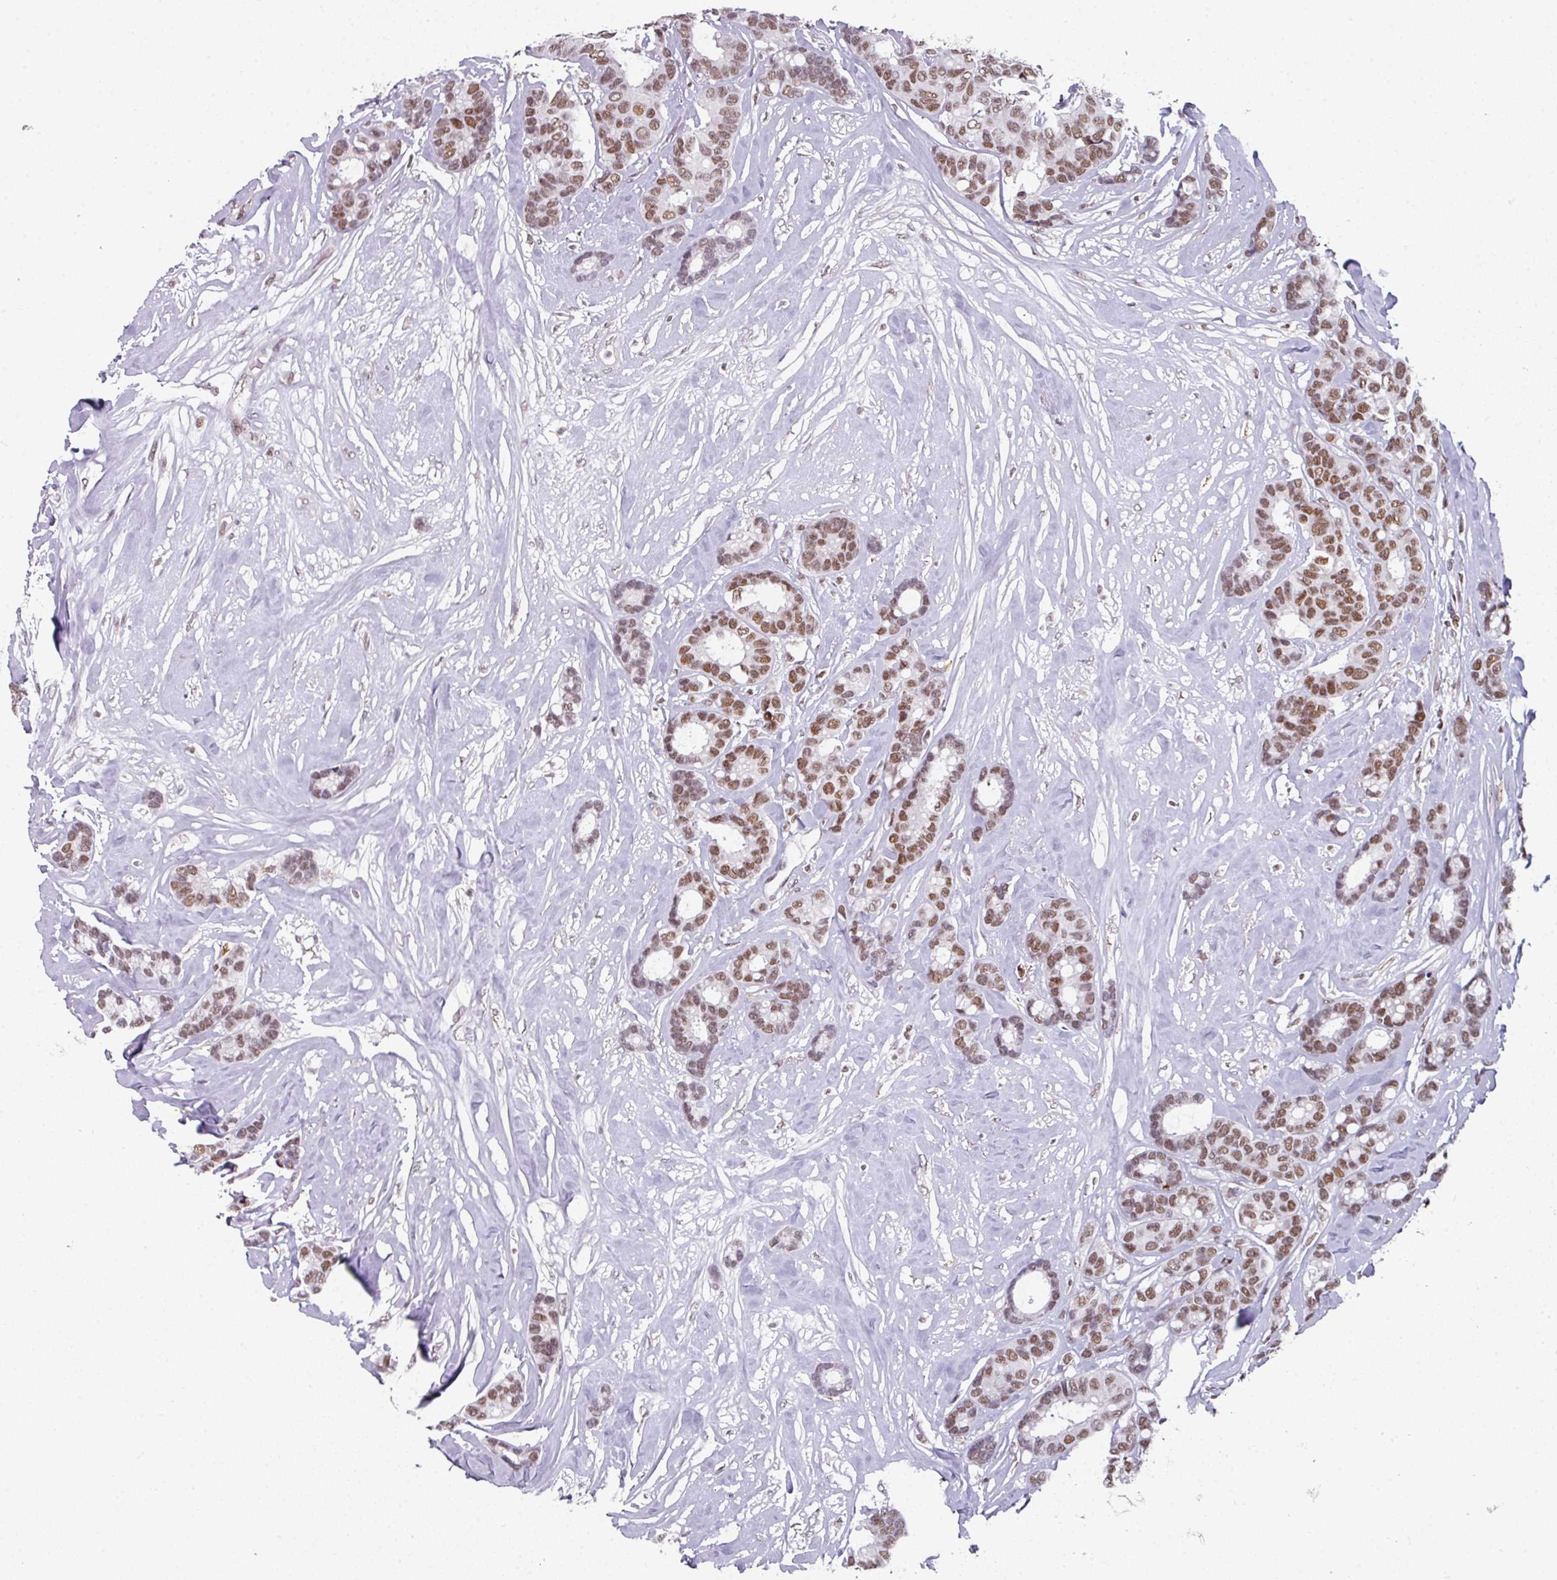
{"staining": {"intensity": "moderate", "quantity": ">75%", "location": "nuclear"}, "tissue": "breast cancer", "cell_type": "Tumor cells", "image_type": "cancer", "snomed": [{"axis": "morphology", "description": "Duct carcinoma"}, {"axis": "topography", "description": "Breast"}], "caption": "Human breast cancer stained with a protein marker displays moderate staining in tumor cells.", "gene": "RAD50", "patient": {"sex": "female", "age": 87}}